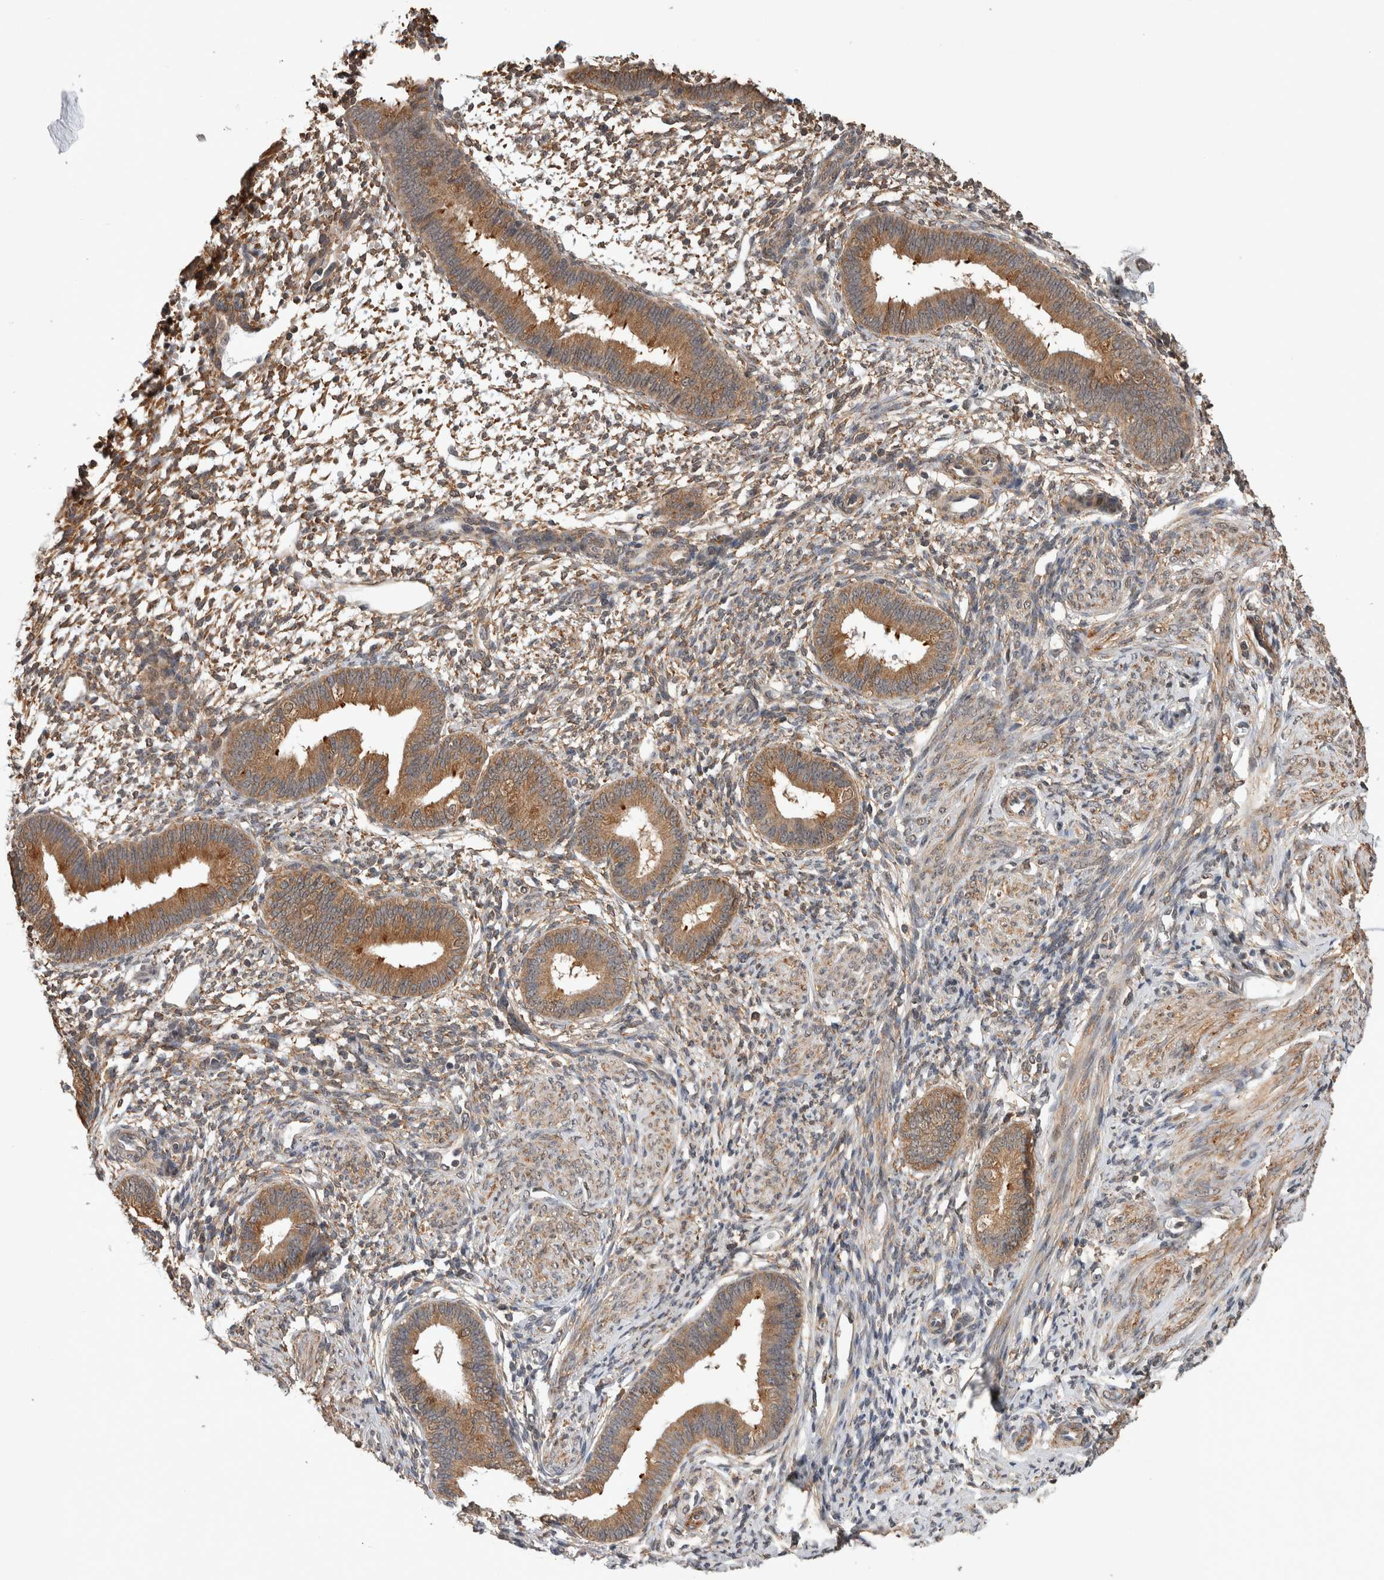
{"staining": {"intensity": "moderate", "quantity": "25%-75%", "location": "cytoplasmic/membranous"}, "tissue": "endometrium", "cell_type": "Cells in endometrial stroma", "image_type": "normal", "snomed": [{"axis": "morphology", "description": "Normal tissue, NOS"}, {"axis": "topography", "description": "Endometrium"}], "caption": "Endometrium stained for a protein (brown) displays moderate cytoplasmic/membranous positive staining in about 25%-75% of cells in endometrial stroma.", "gene": "DVL2", "patient": {"sex": "female", "age": 46}}